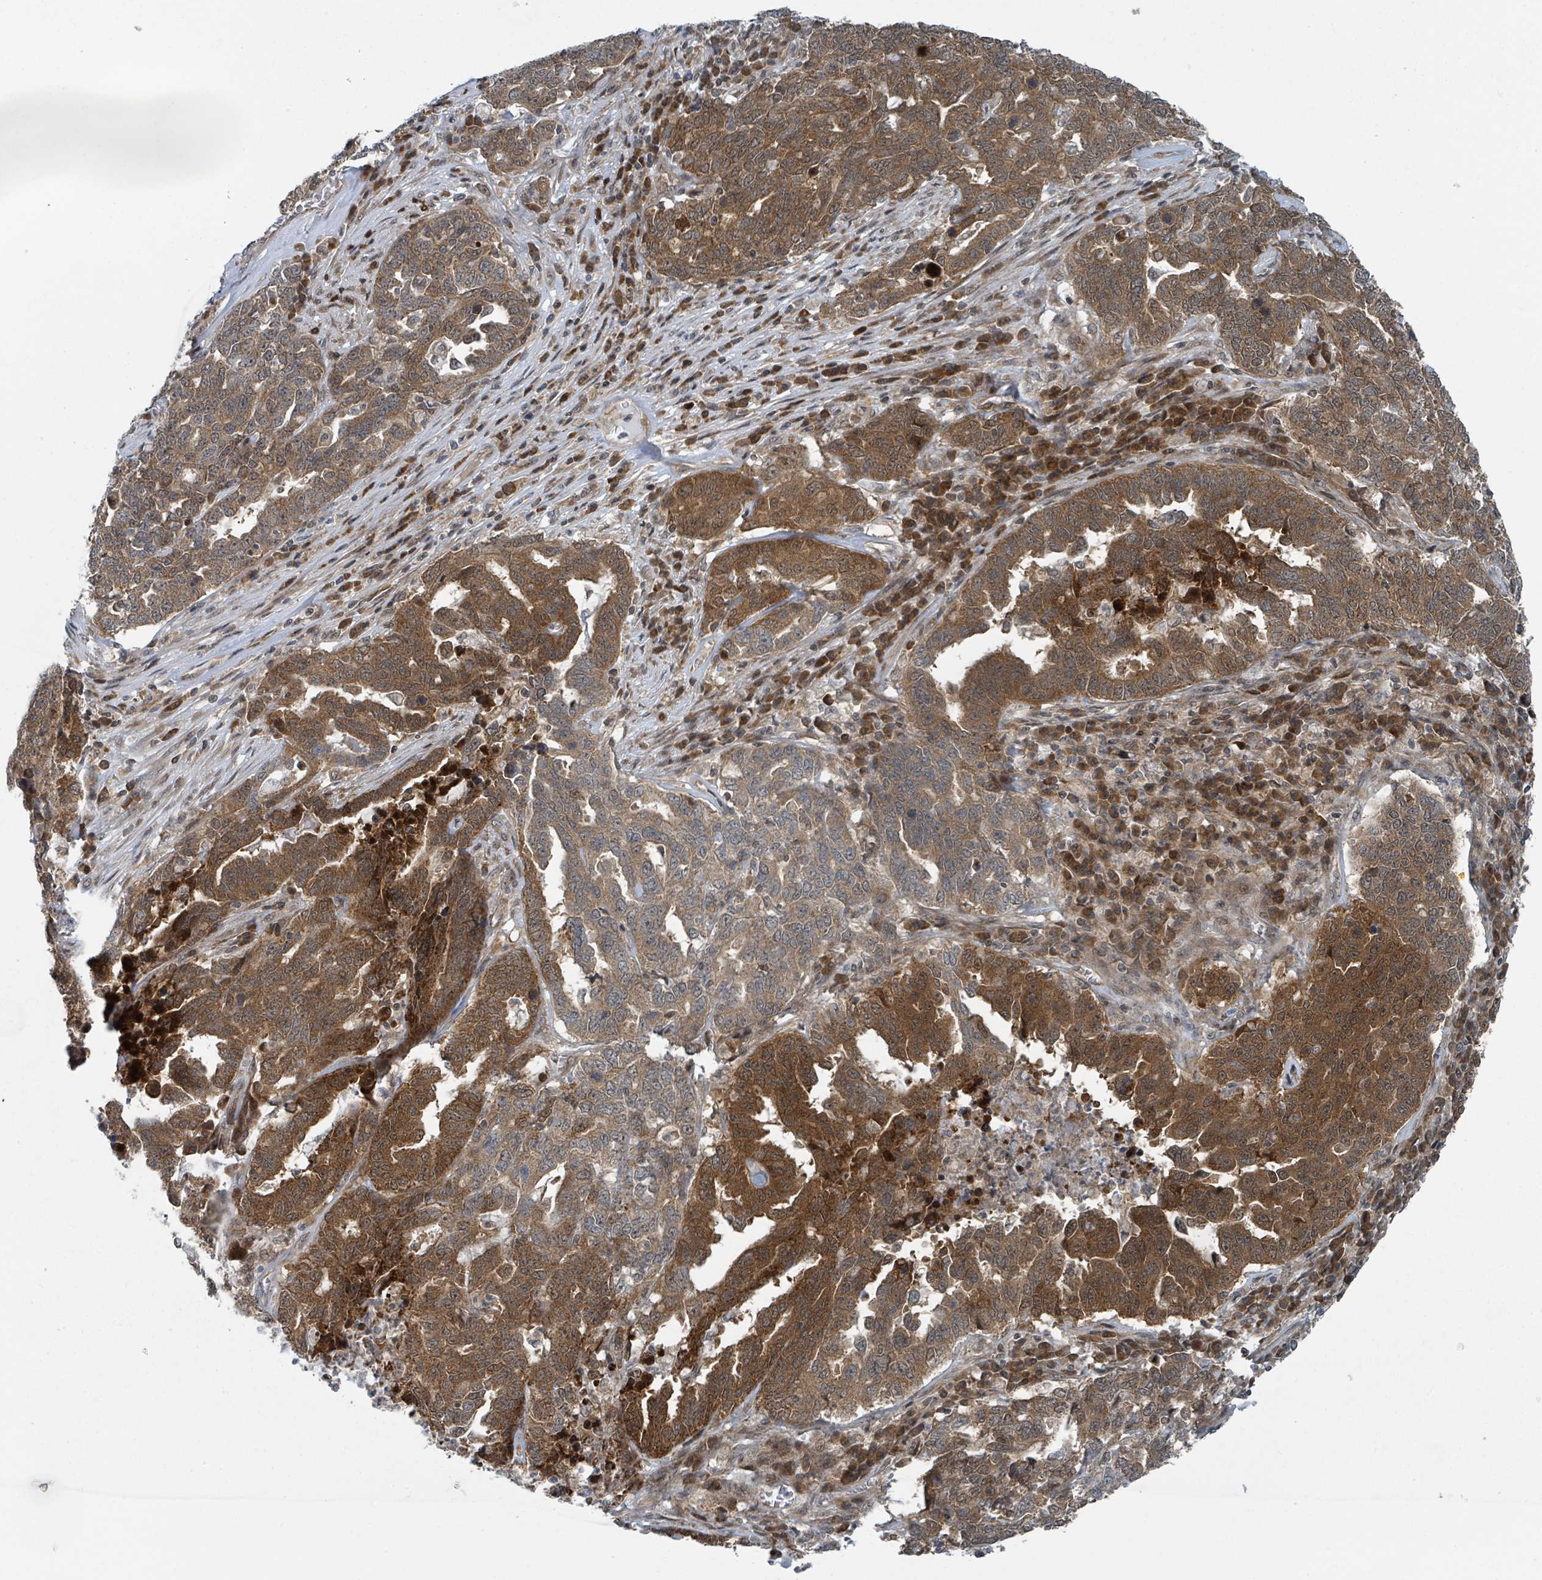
{"staining": {"intensity": "moderate", "quantity": ">75%", "location": "cytoplasmic/membranous,nuclear"}, "tissue": "ovarian cancer", "cell_type": "Tumor cells", "image_type": "cancer", "snomed": [{"axis": "morphology", "description": "Carcinoma, endometroid"}, {"axis": "topography", "description": "Ovary"}], "caption": "Ovarian endometroid carcinoma stained for a protein (brown) exhibits moderate cytoplasmic/membranous and nuclear positive expression in about >75% of tumor cells.", "gene": "GOLGA7", "patient": {"sex": "female", "age": 62}}